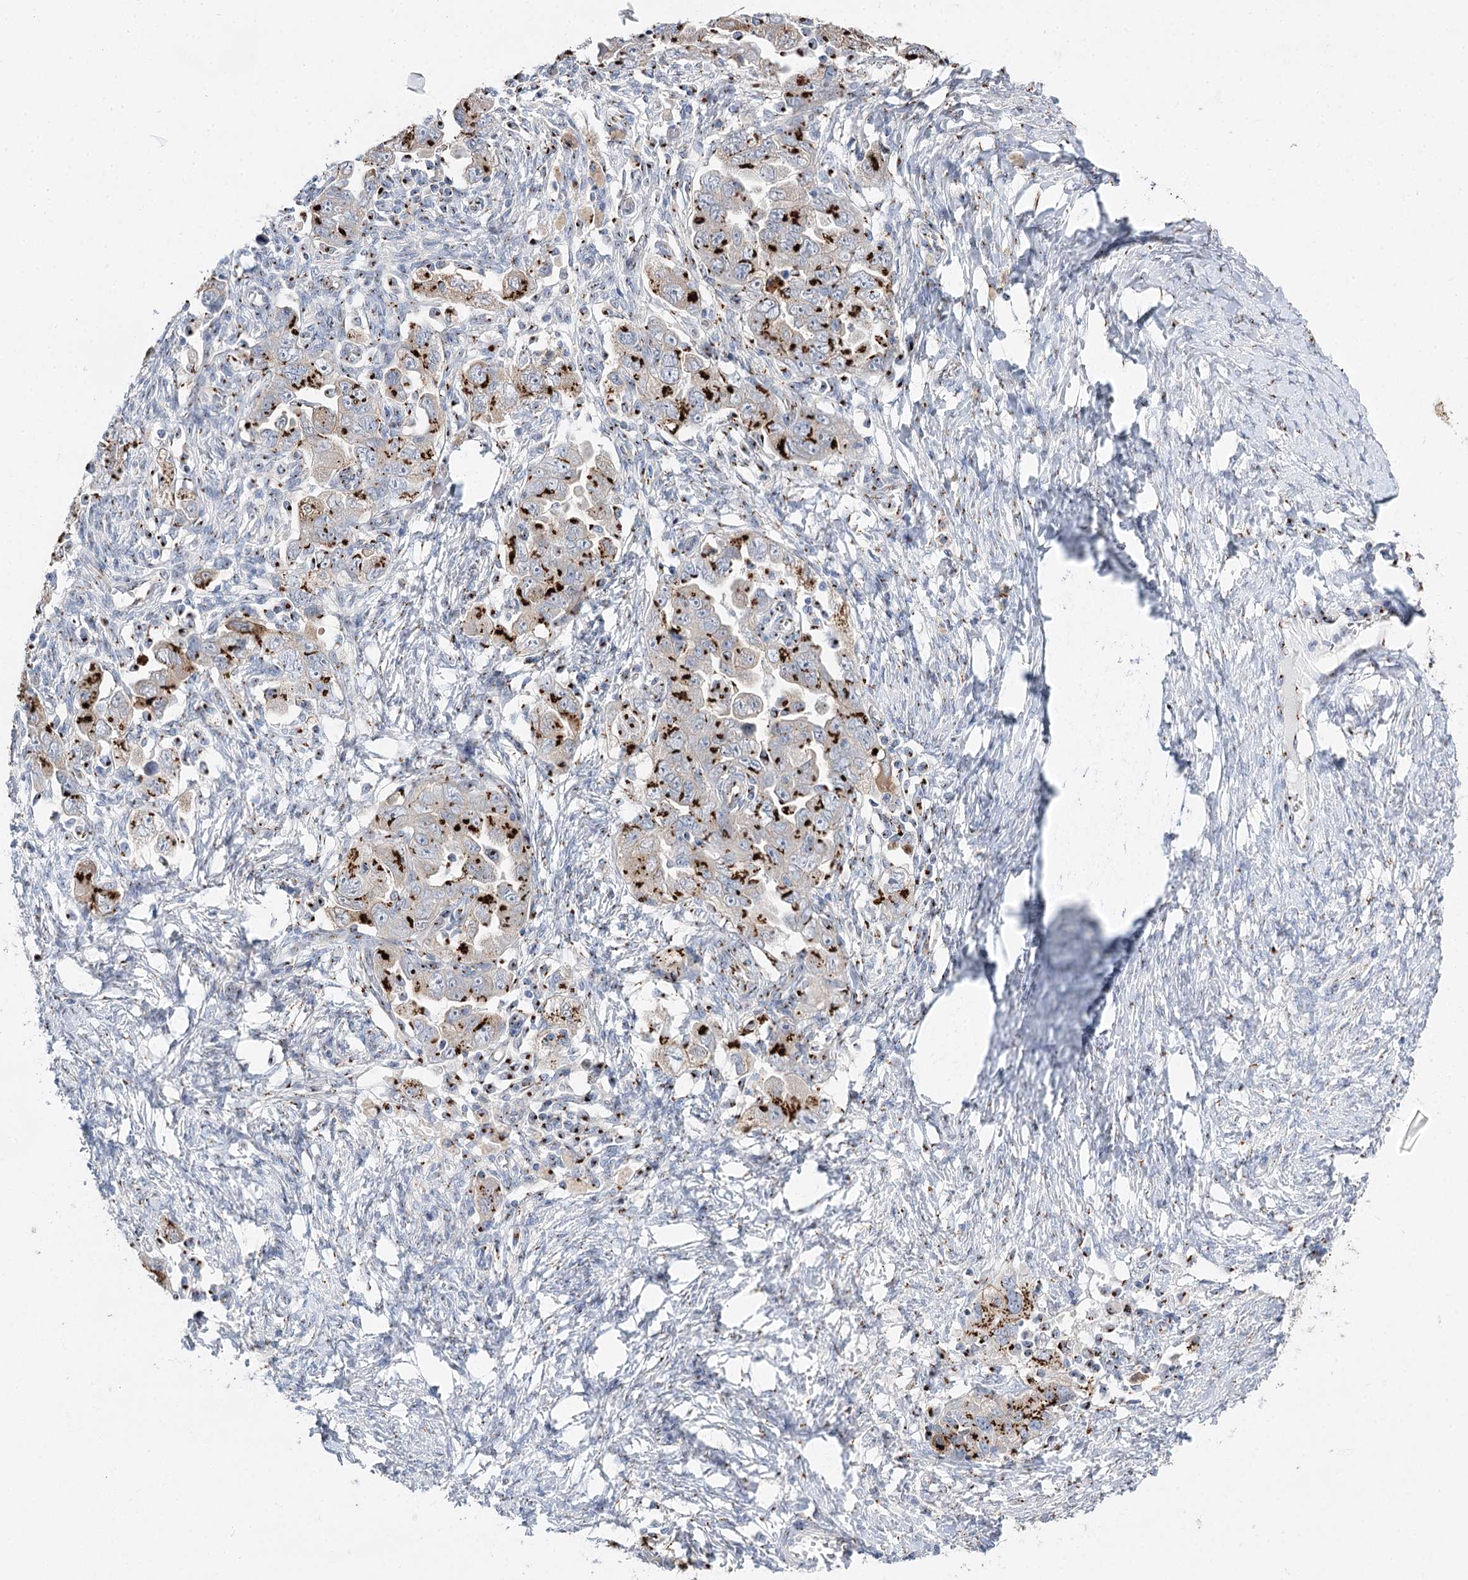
{"staining": {"intensity": "strong", "quantity": "25%-75%", "location": "cytoplasmic/membranous"}, "tissue": "ovarian cancer", "cell_type": "Tumor cells", "image_type": "cancer", "snomed": [{"axis": "morphology", "description": "Carcinoma, NOS"}, {"axis": "morphology", "description": "Cystadenocarcinoma, serous, NOS"}, {"axis": "topography", "description": "Ovary"}], "caption": "Protein staining of carcinoma (ovarian) tissue demonstrates strong cytoplasmic/membranous expression in approximately 25%-75% of tumor cells.", "gene": "TMEM165", "patient": {"sex": "female", "age": 69}}